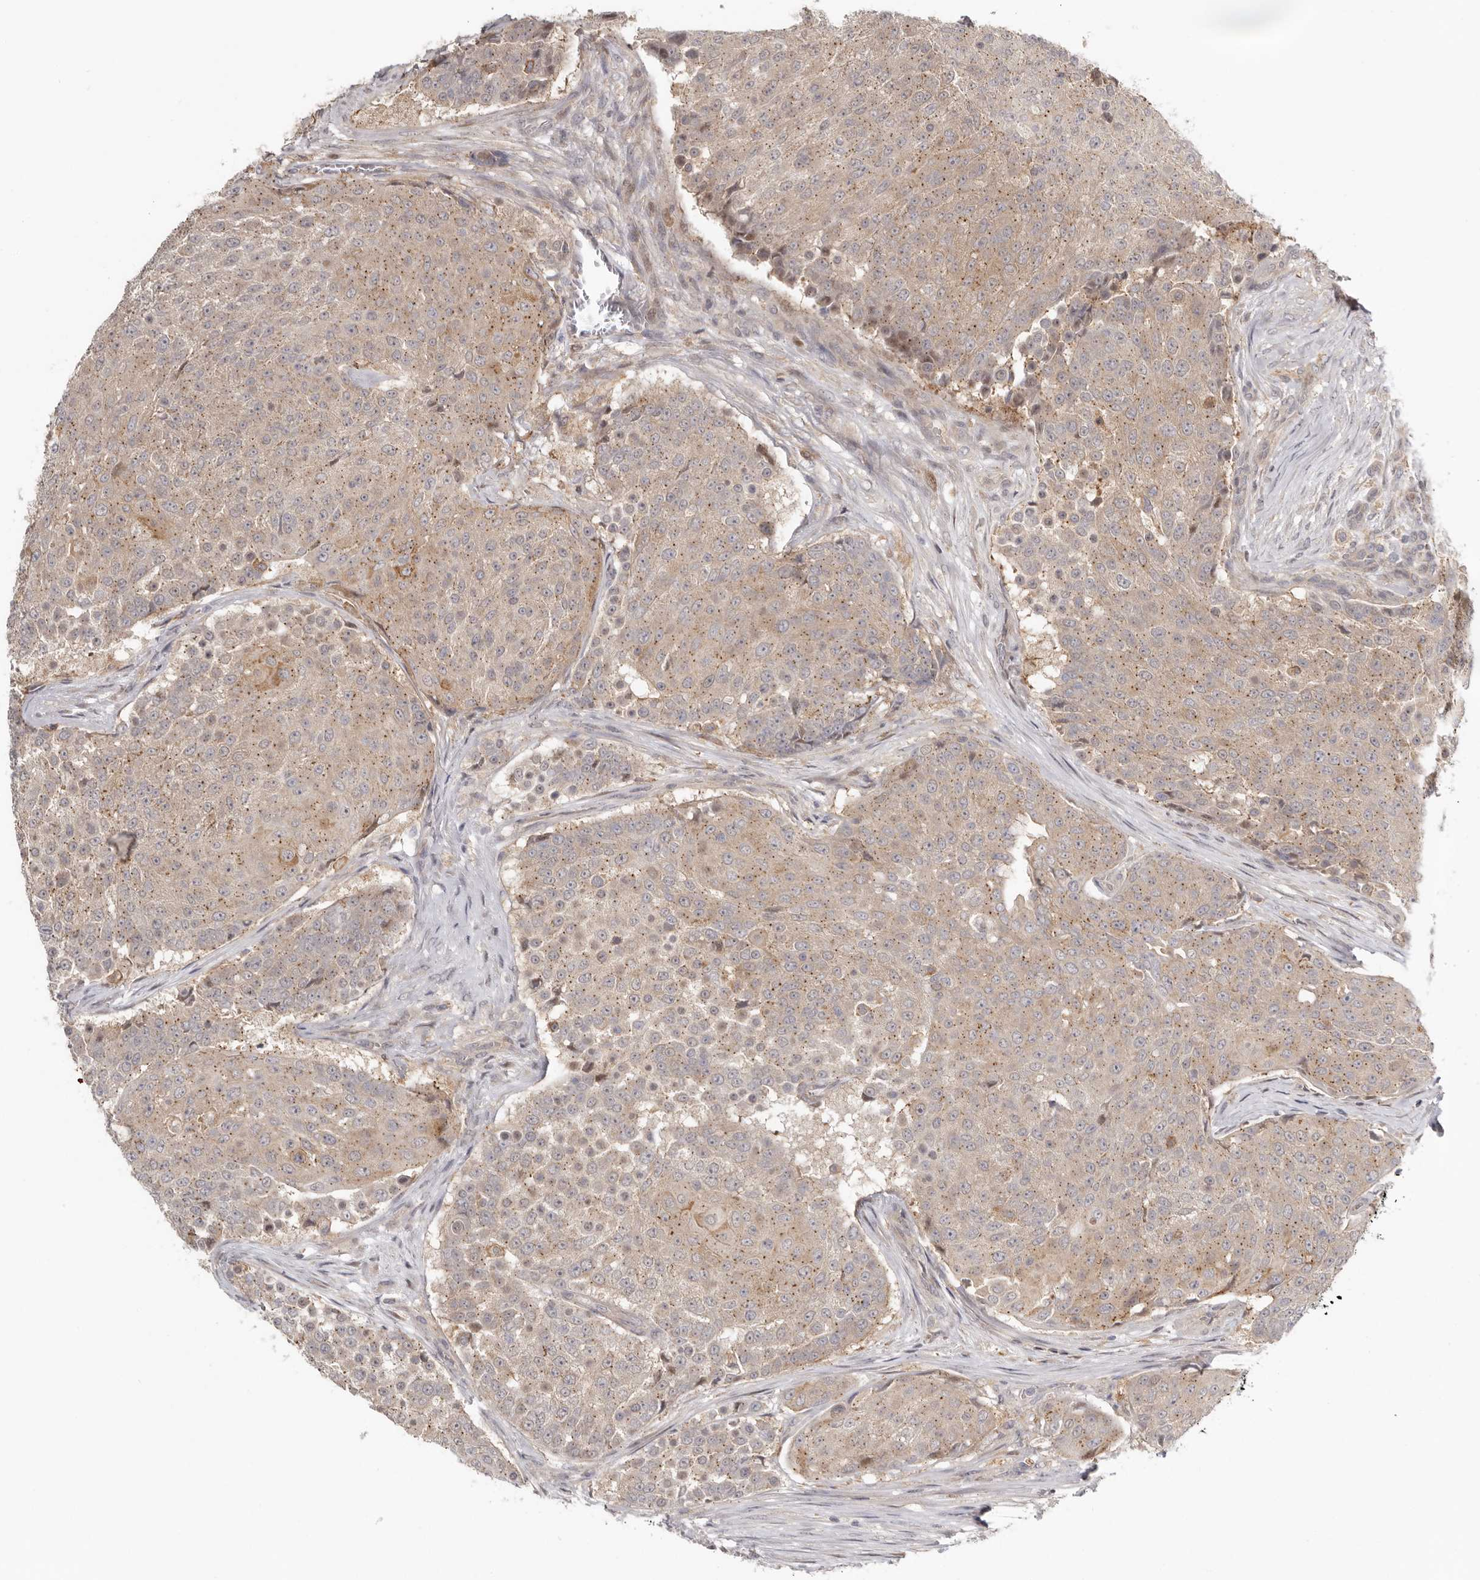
{"staining": {"intensity": "weak", "quantity": ">75%", "location": "cytoplasmic/membranous"}, "tissue": "urothelial cancer", "cell_type": "Tumor cells", "image_type": "cancer", "snomed": [{"axis": "morphology", "description": "Urothelial carcinoma, High grade"}, {"axis": "topography", "description": "Urinary bladder"}], "caption": "High-grade urothelial carcinoma stained with a brown dye displays weak cytoplasmic/membranous positive expression in approximately >75% of tumor cells.", "gene": "MSRB2", "patient": {"sex": "female", "age": 63}}